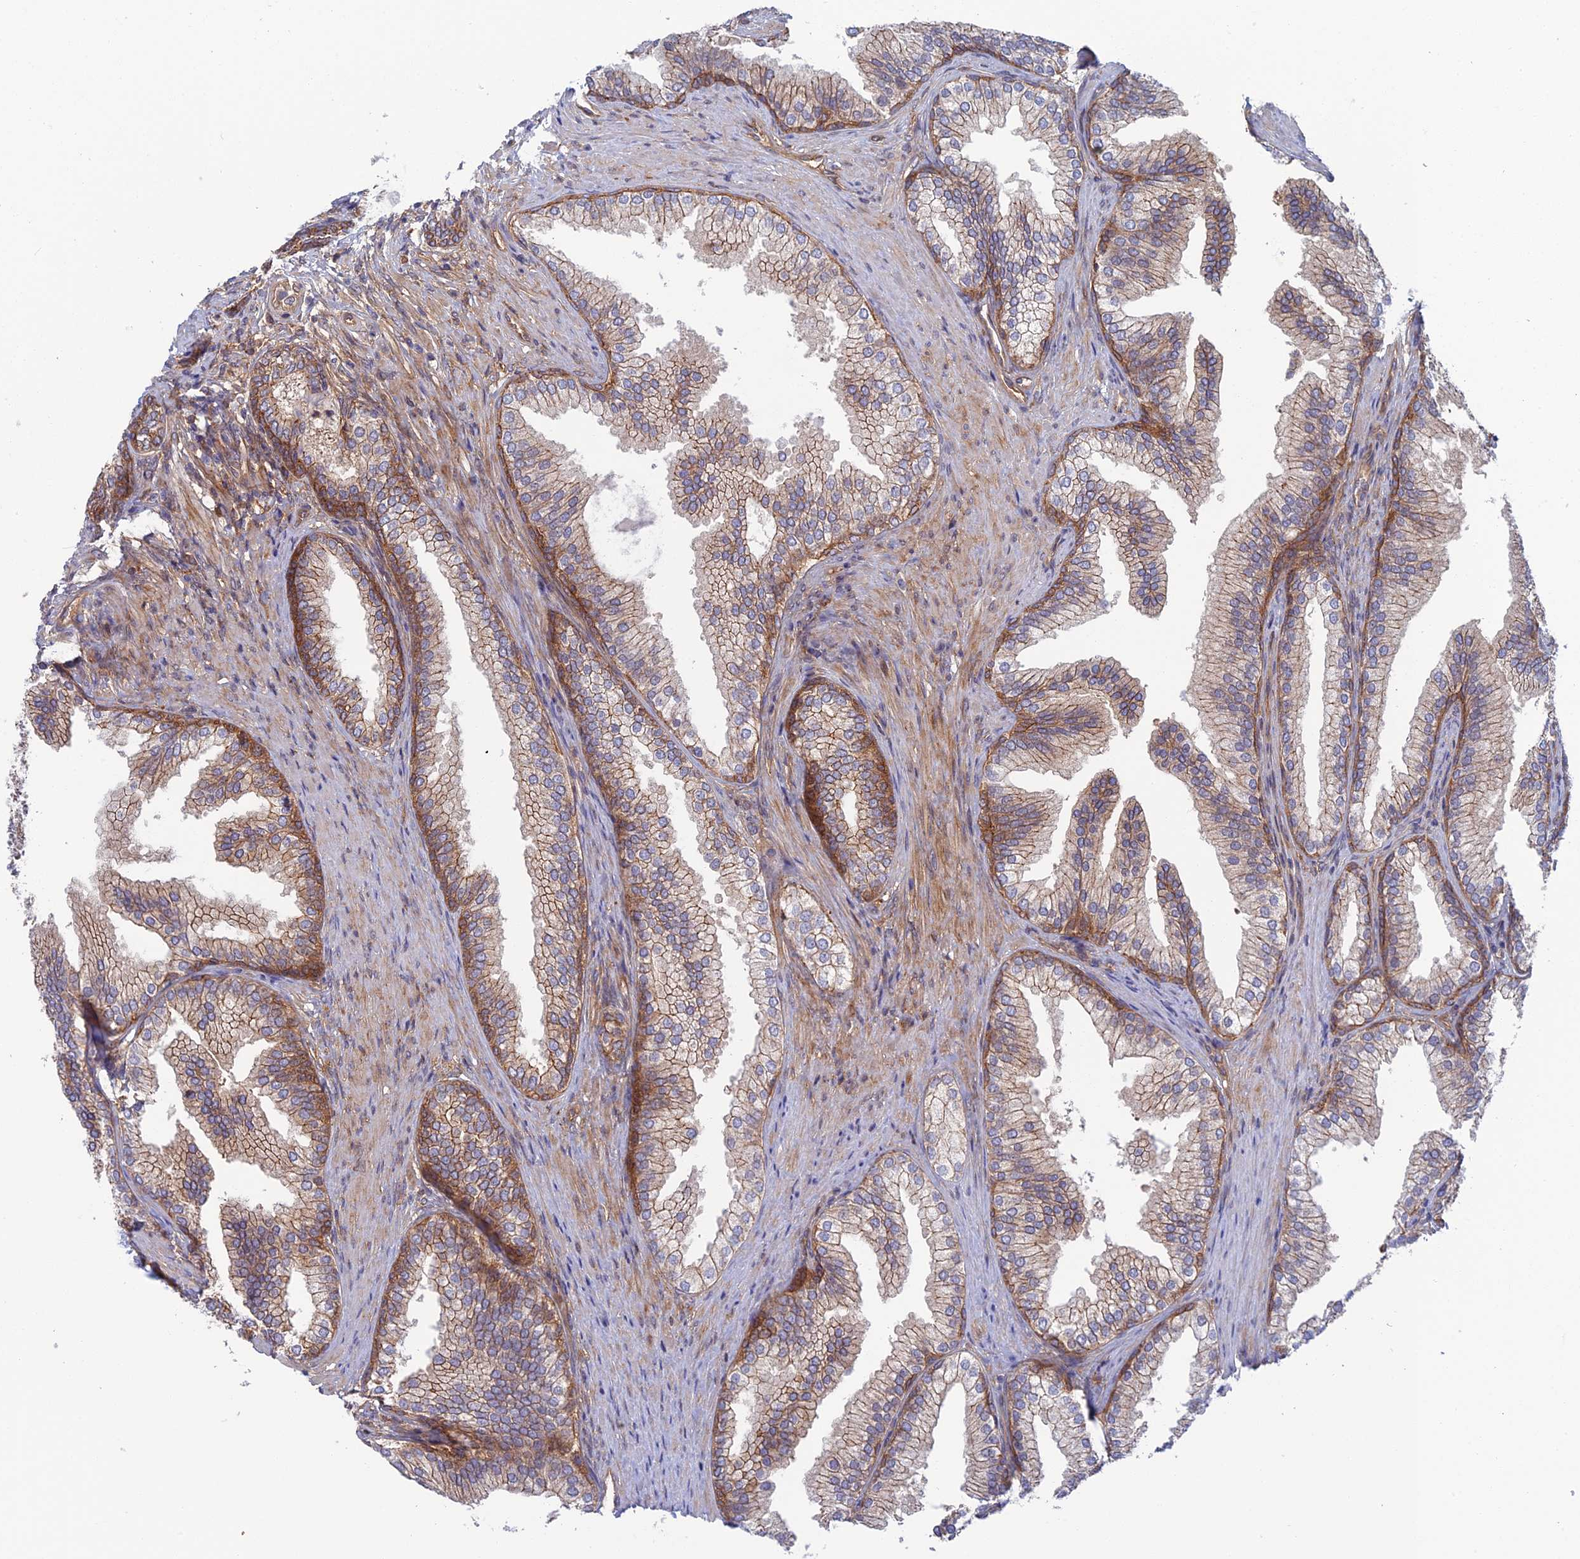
{"staining": {"intensity": "moderate", "quantity": "25%-75%", "location": "cytoplasmic/membranous"}, "tissue": "prostate", "cell_type": "Glandular cells", "image_type": "normal", "snomed": [{"axis": "morphology", "description": "Normal tissue, NOS"}, {"axis": "topography", "description": "Prostate"}], "caption": "IHC (DAB (3,3'-diaminobenzidine)) staining of unremarkable human prostate reveals moderate cytoplasmic/membranous protein expression in approximately 25%-75% of glandular cells. The staining was performed using DAB to visualize the protein expression in brown, while the nuclei were stained in blue with hematoxylin (Magnification: 20x).", "gene": "ABHD1", "patient": {"sex": "male", "age": 76}}